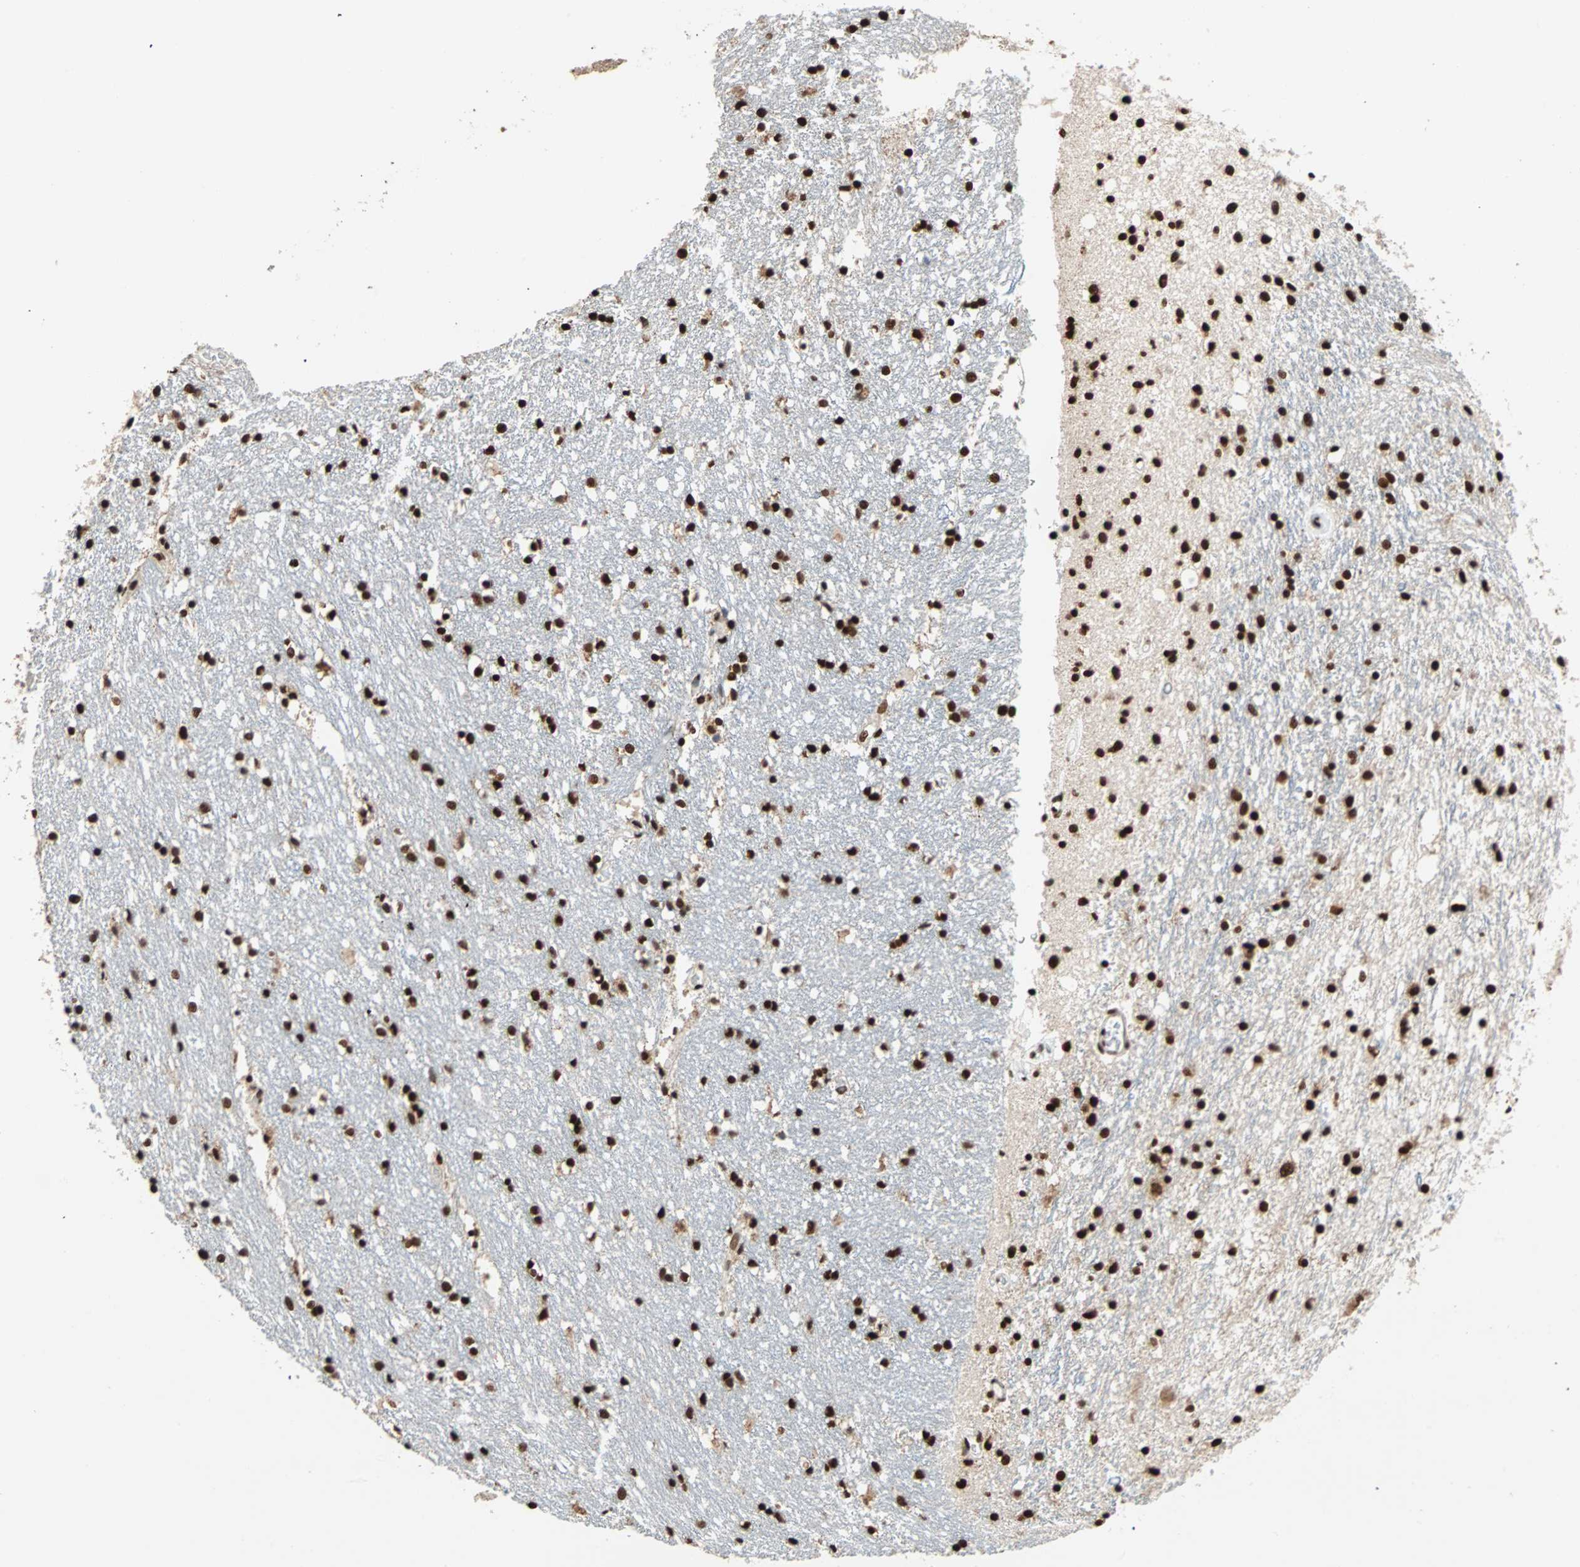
{"staining": {"intensity": "strong", "quantity": ">75%", "location": "nuclear"}, "tissue": "caudate", "cell_type": "Glial cells", "image_type": "normal", "snomed": [{"axis": "morphology", "description": "Normal tissue, NOS"}, {"axis": "topography", "description": "Lateral ventricle wall"}], "caption": "Caudate stained for a protein (brown) demonstrates strong nuclear positive positivity in approximately >75% of glial cells.", "gene": "ILF2", "patient": {"sex": "female", "age": 54}}